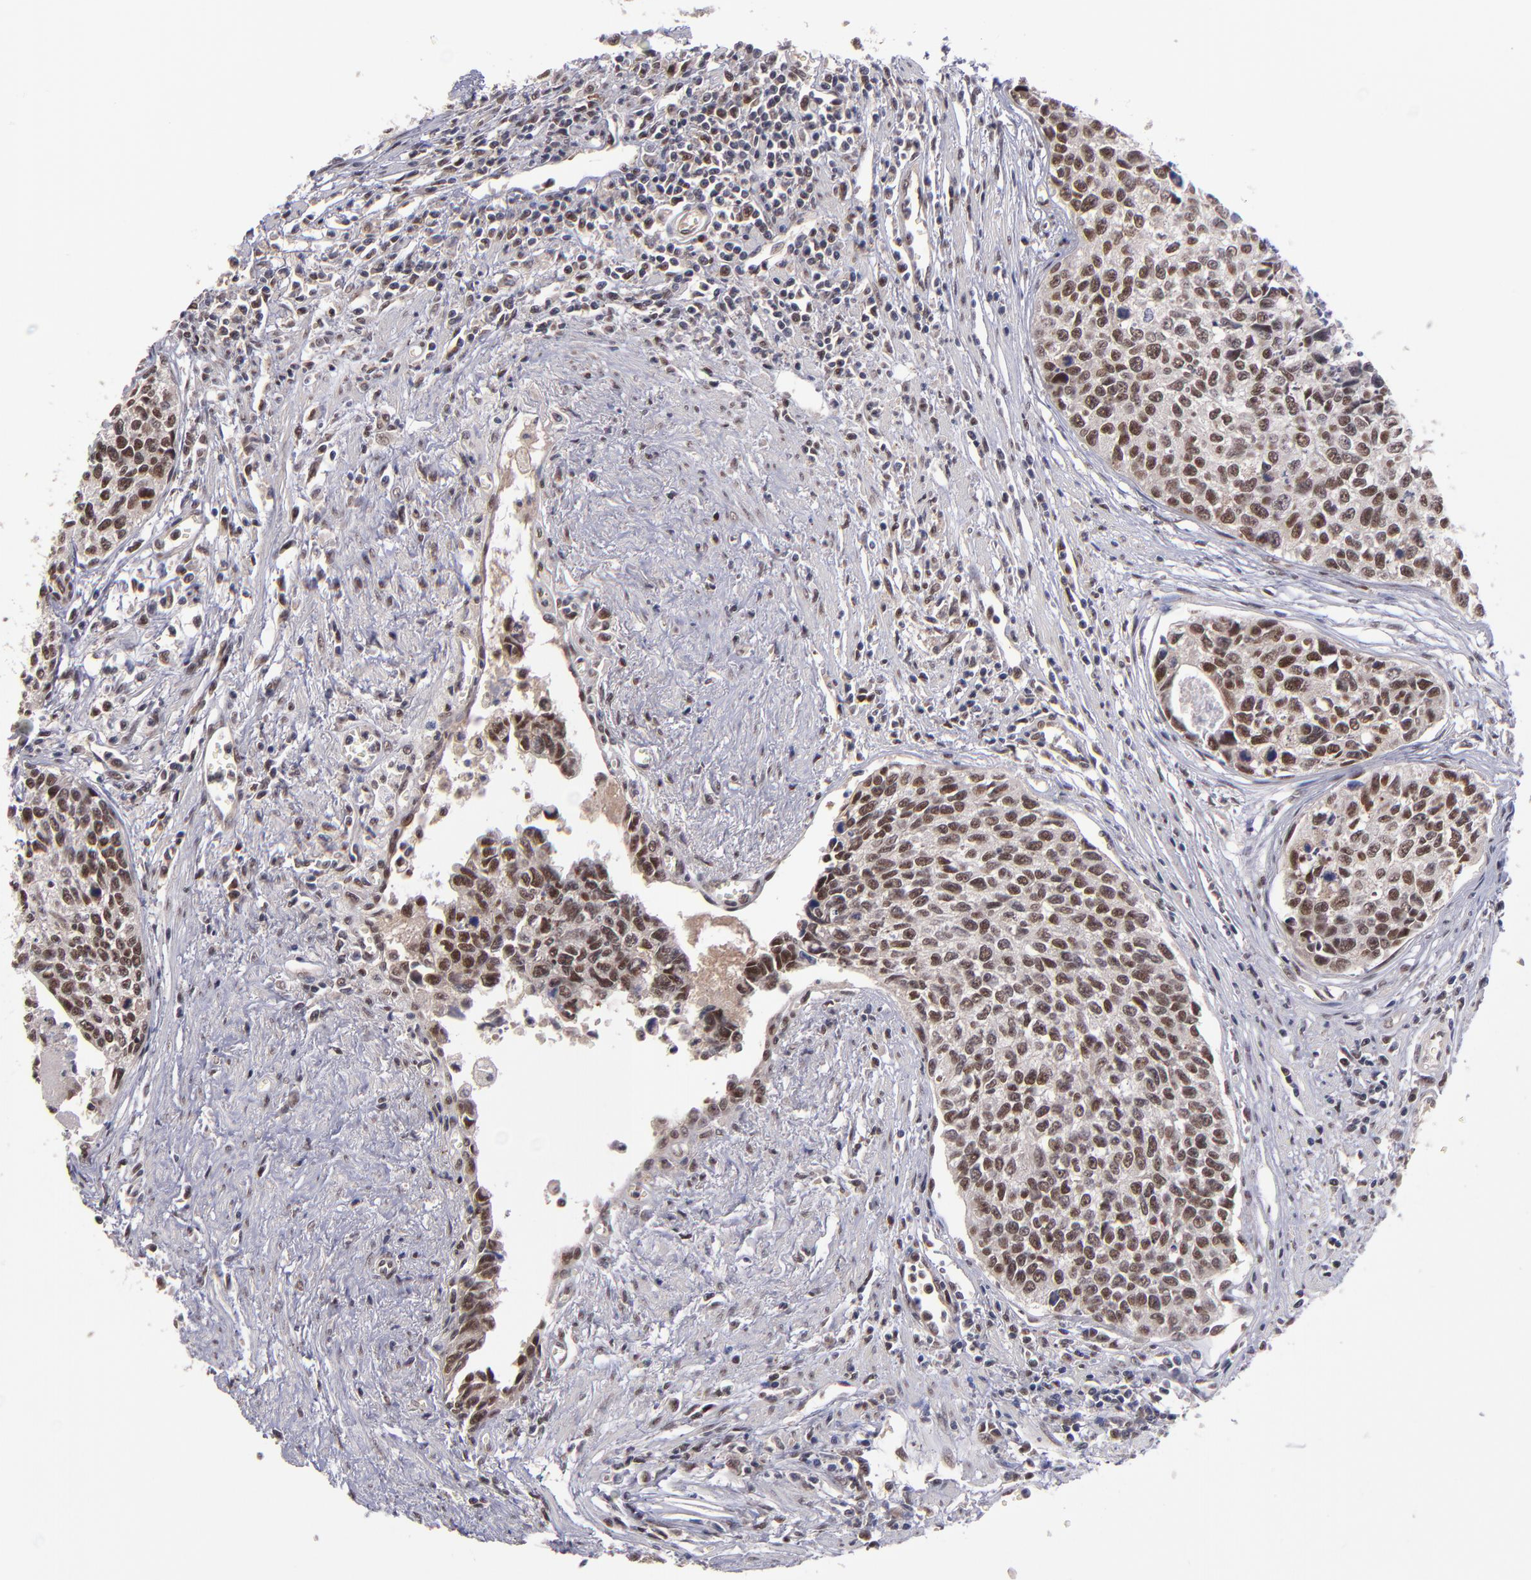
{"staining": {"intensity": "moderate", "quantity": ">75%", "location": "nuclear"}, "tissue": "urothelial cancer", "cell_type": "Tumor cells", "image_type": "cancer", "snomed": [{"axis": "morphology", "description": "Urothelial carcinoma, High grade"}, {"axis": "topography", "description": "Urinary bladder"}], "caption": "Urothelial cancer was stained to show a protein in brown. There is medium levels of moderate nuclear staining in approximately >75% of tumor cells.", "gene": "EP300", "patient": {"sex": "male", "age": 81}}